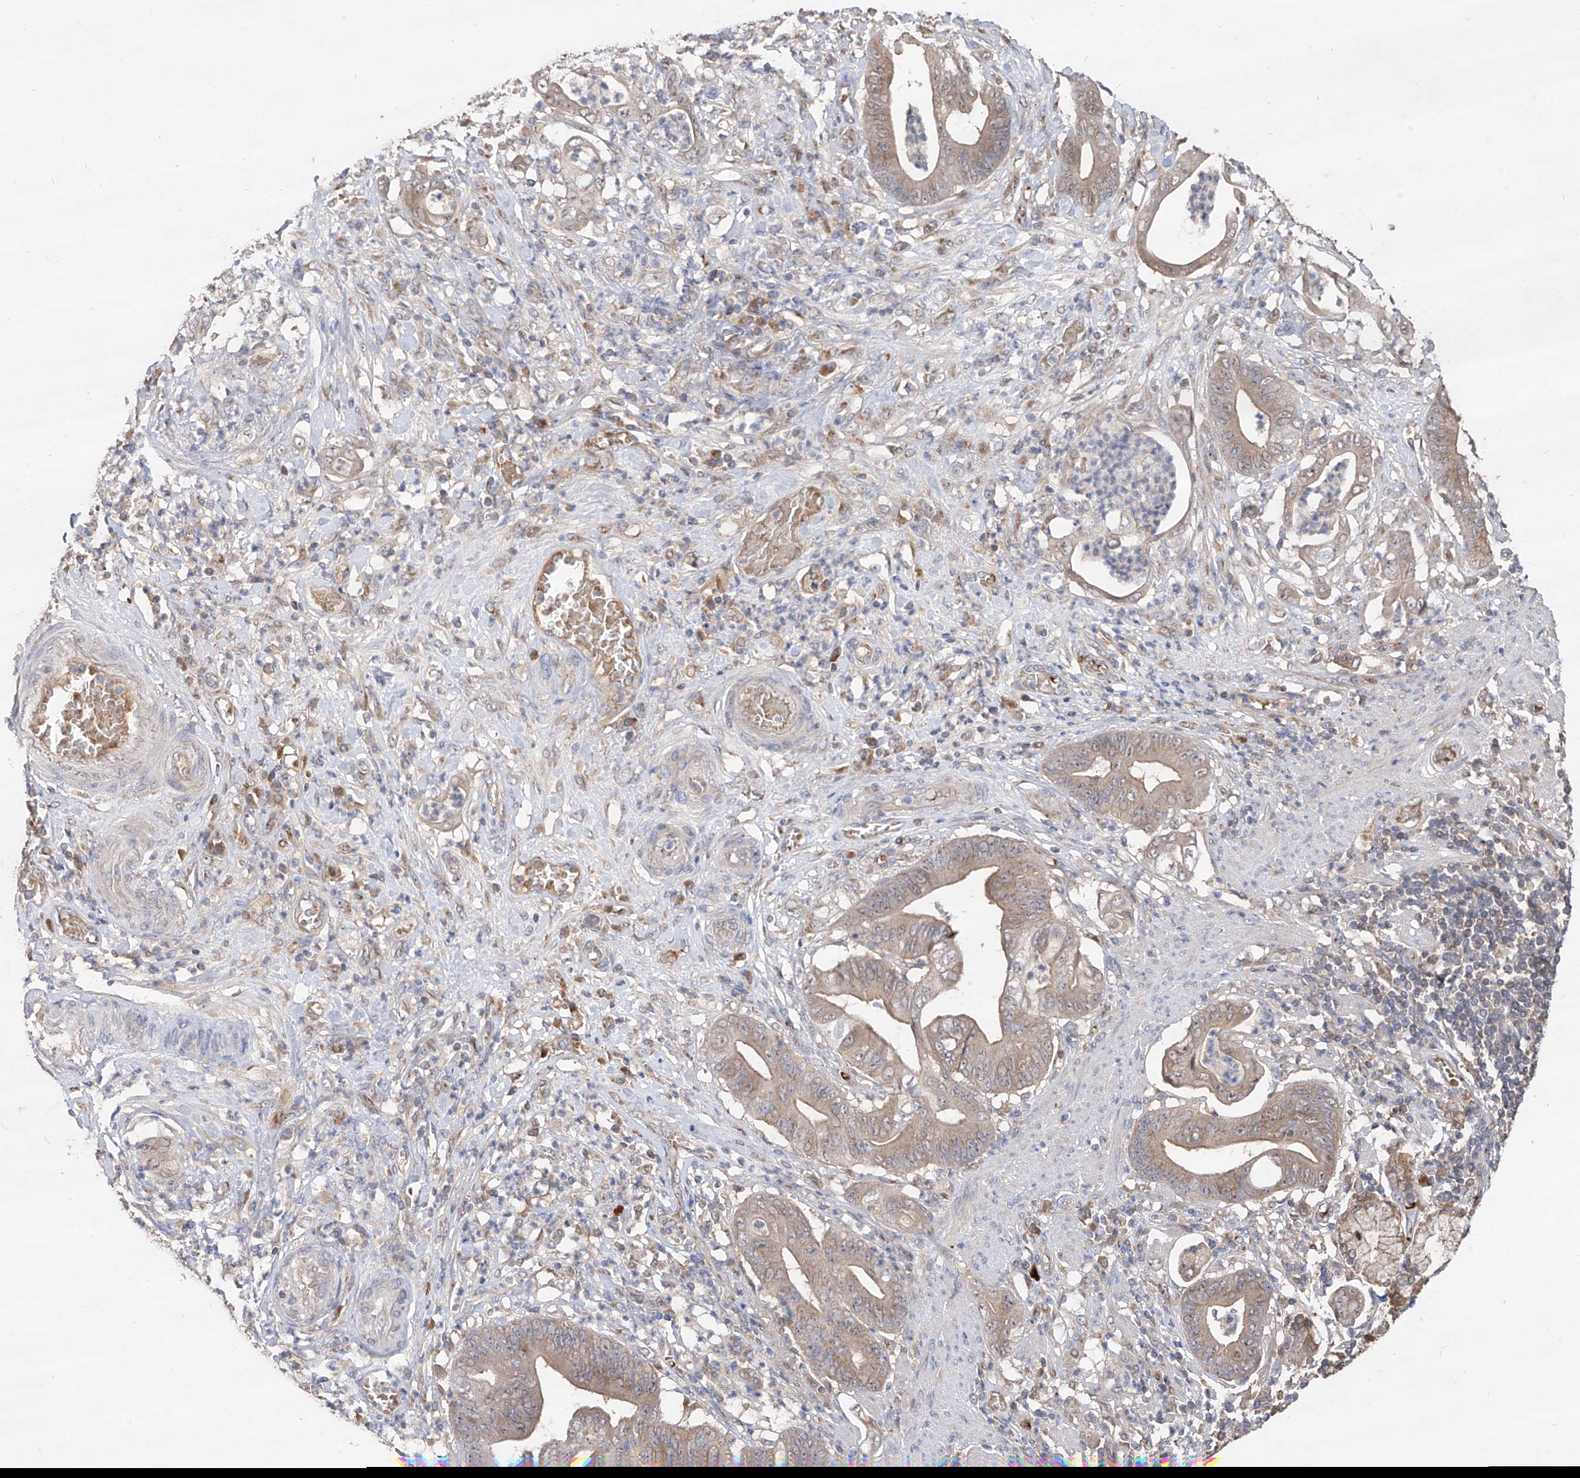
{"staining": {"intensity": "weak", "quantity": ">75%", "location": "cytoplasmic/membranous"}, "tissue": "stomach cancer", "cell_type": "Tumor cells", "image_type": "cancer", "snomed": [{"axis": "morphology", "description": "Adenocarcinoma, NOS"}, {"axis": "topography", "description": "Stomach"}], "caption": "This photomicrograph displays stomach cancer (adenocarcinoma) stained with IHC to label a protein in brown. The cytoplasmic/membranous of tumor cells show weak positivity for the protein. Nuclei are counter-stained blue.", "gene": "EDN1", "patient": {"sex": "female", "age": 73}}